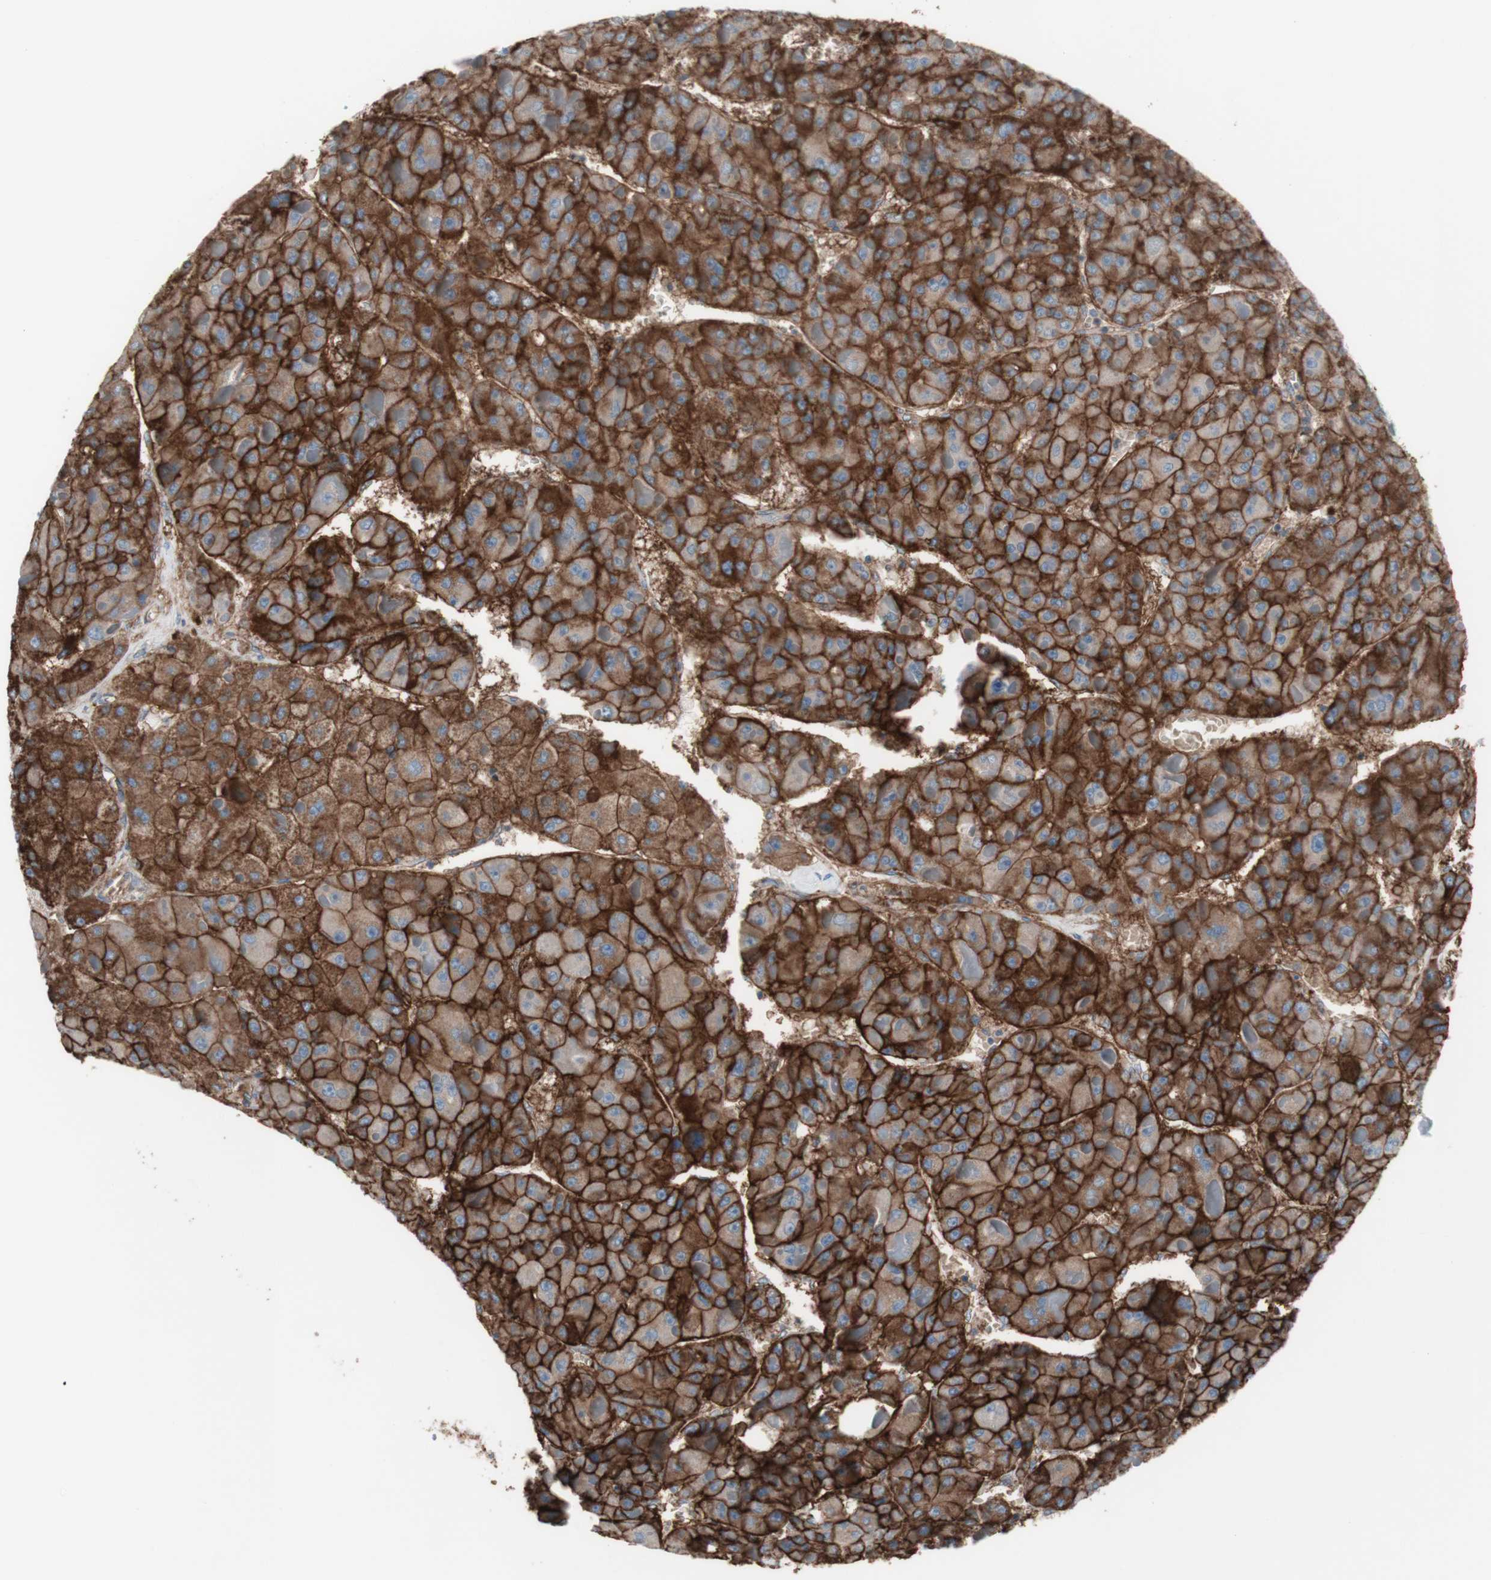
{"staining": {"intensity": "strong", "quantity": ">75%", "location": "cytoplasmic/membranous"}, "tissue": "liver cancer", "cell_type": "Tumor cells", "image_type": "cancer", "snomed": [{"axis": "morphology", "description": "Carcinoma, Hepatocellular, NOS"}, {"axis": "topography", "description": "Liver"}], "caption": "Hepatocellular carcinoma (liver) stained with a protein marker shows strong staining in tumor cells.", "gene": "CD46", "patient": {"sex": "female", "age": 73}}